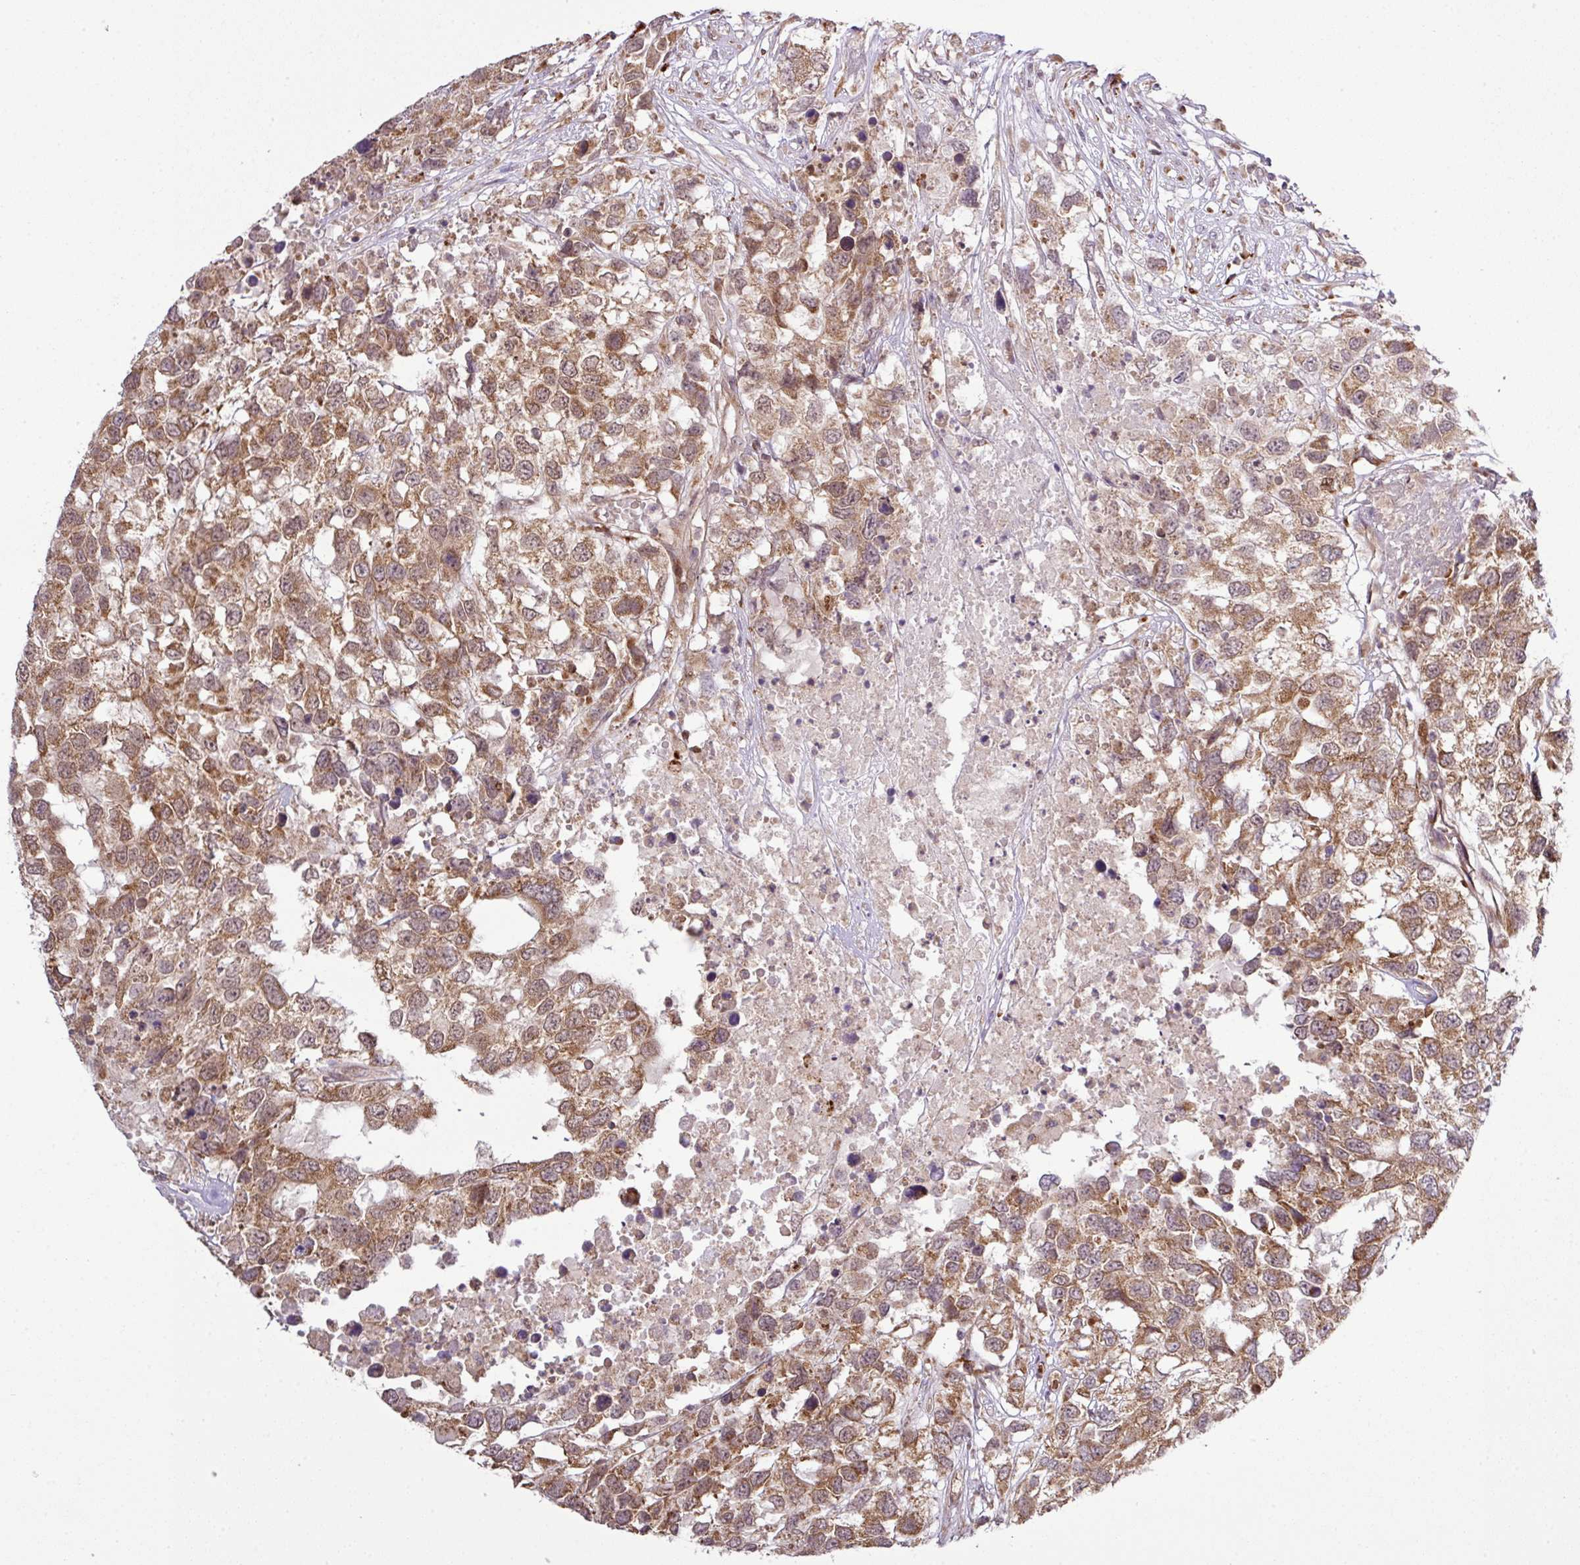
{"staining": {"intensity": "moderate", "quantity": ">75%", "location": "cytoplasmic/membranous"}, "tissue": "testis cancer", "cell_type": "Tumor cells", "image_type": "cancer", "snomed": [{"axis": "morphology", "description": "Carcinoma, Embryonal, NOS"}, {"axis": "topography", "description": "Testis"}], "caption": "An image showing moderate cytoplasmic/membranous staining in approximately >75% of tumor cells in testis embryonal carcinoma, as visualized by brown immunohistochemical staining.", "gene": "SMCO4", "patient": {"sex": "male", "age": 83}}